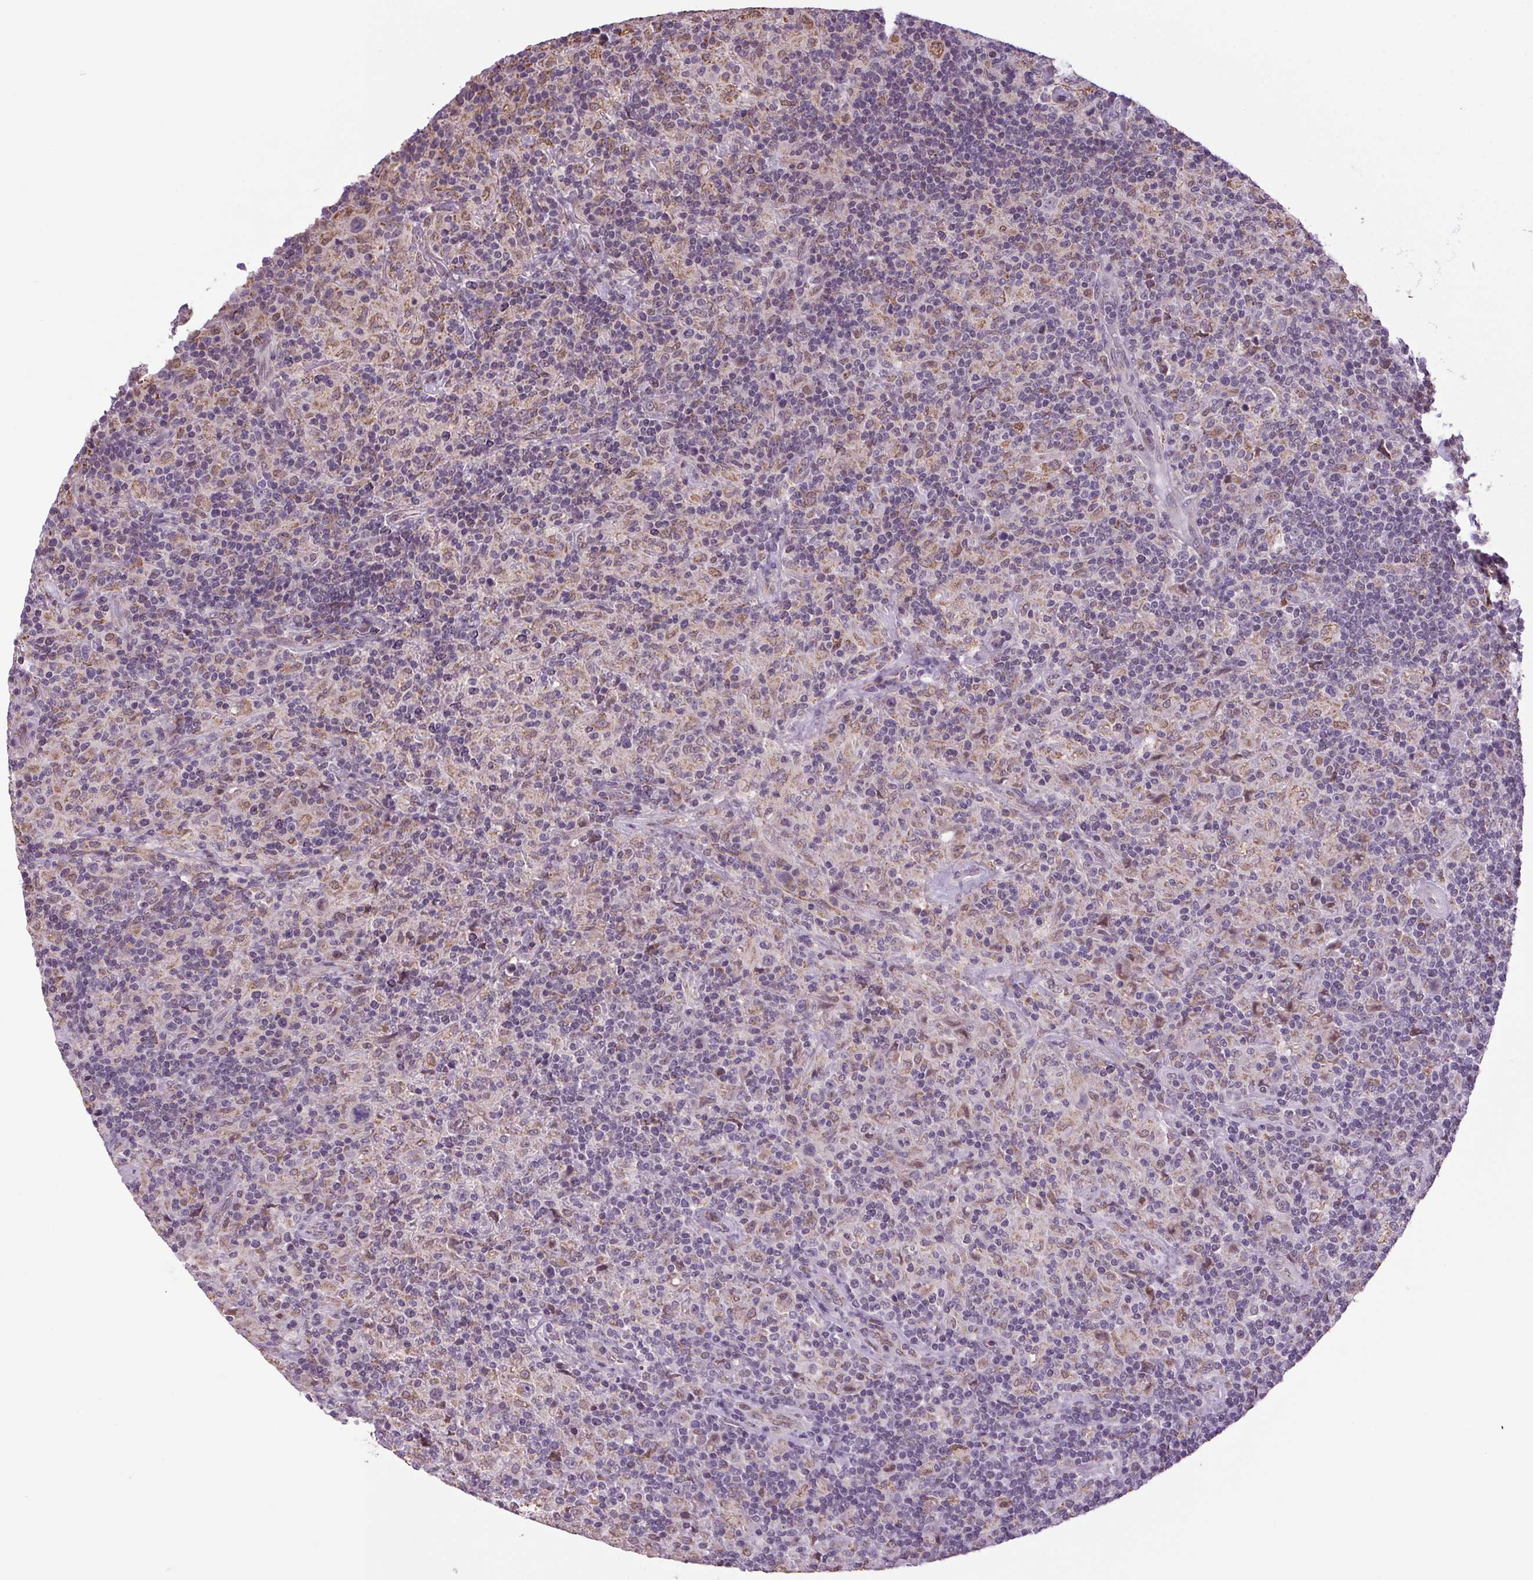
{"staining": {"intensity": "weak", "quantity": "25%-75%", "location": "cytoplasmic/membranous"}, "tissue": "lymphoma", "cell_type": "Tumor cells", "image_type": "cancer", "snomed": [{"axis": "morphology", "description": "Hodgkin's disease, NOS"}, {"axis": "topography", "description": "Lymph node"}], "caption": "Immunohistochemical staining of human lymphoma demonstrates low levels of weak cytoplasmic/membranous protein expression in approximately 25%-75% of tumor cells. (DAB (3,3'-diaminobenzidine) IHC with brightfield microscopy, high magnification).", "gene": "AKR1E2", "patient": {"sex": "male", "age": 70}}